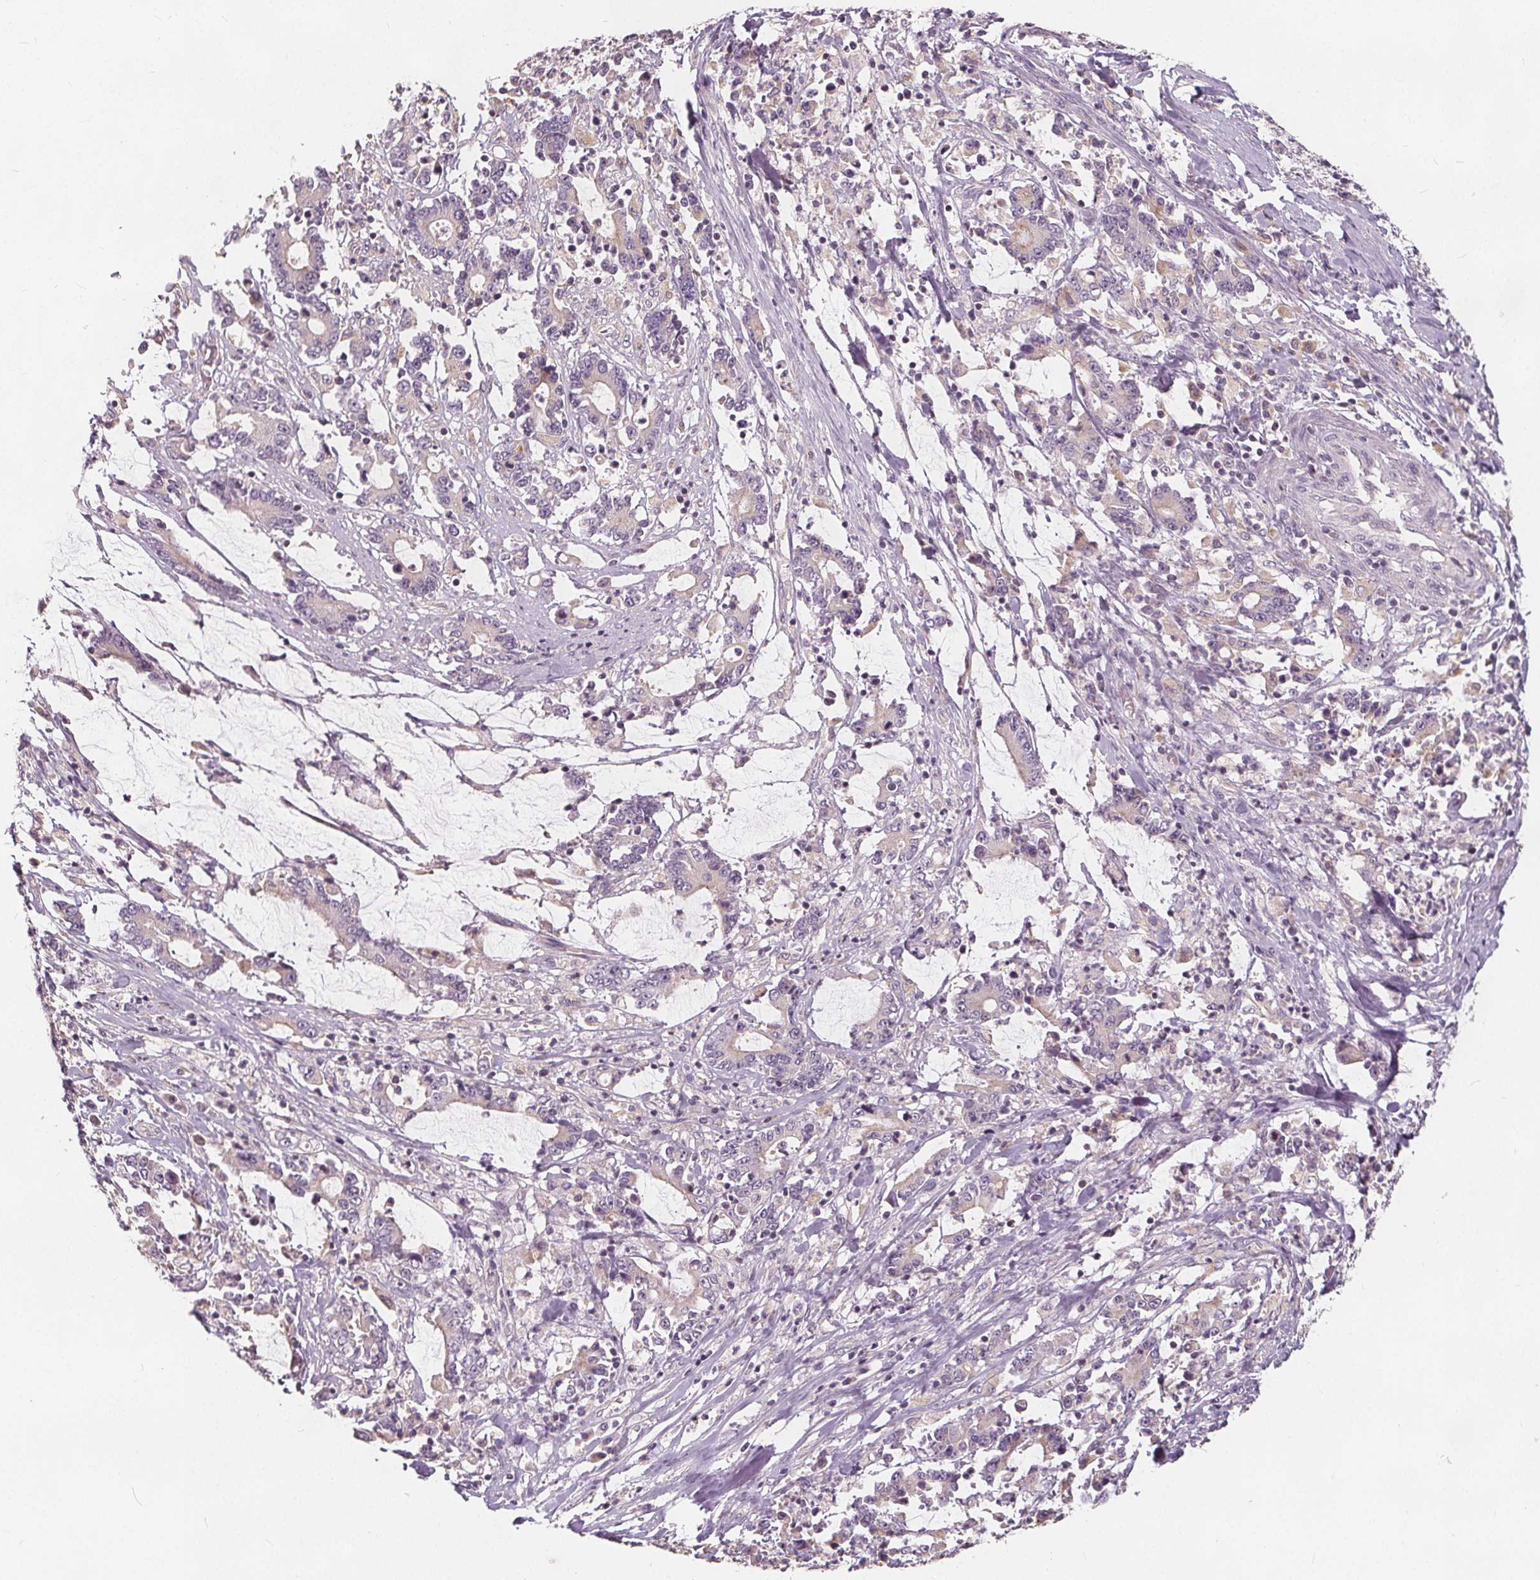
{"staining": {"intensity": "negative", "quantity": "none", "location": "none"}, "tissue": "stomach cancer", "cell_type": "Tumor cells", "image_type": "cancer", "snomed": [{"axis": "morphology", "description": "Adenocarcinoma, NOS"}, {"axis": "topography", "description": "Stomach, upper"}], "caption": "DAB (3,3'-diaminobenzidine) immunohistochemical staining of stomach cancer shows no significant staining in tumor cells.", "gene": "DRC3", "patient": {"sex": "male", "age": 68}}